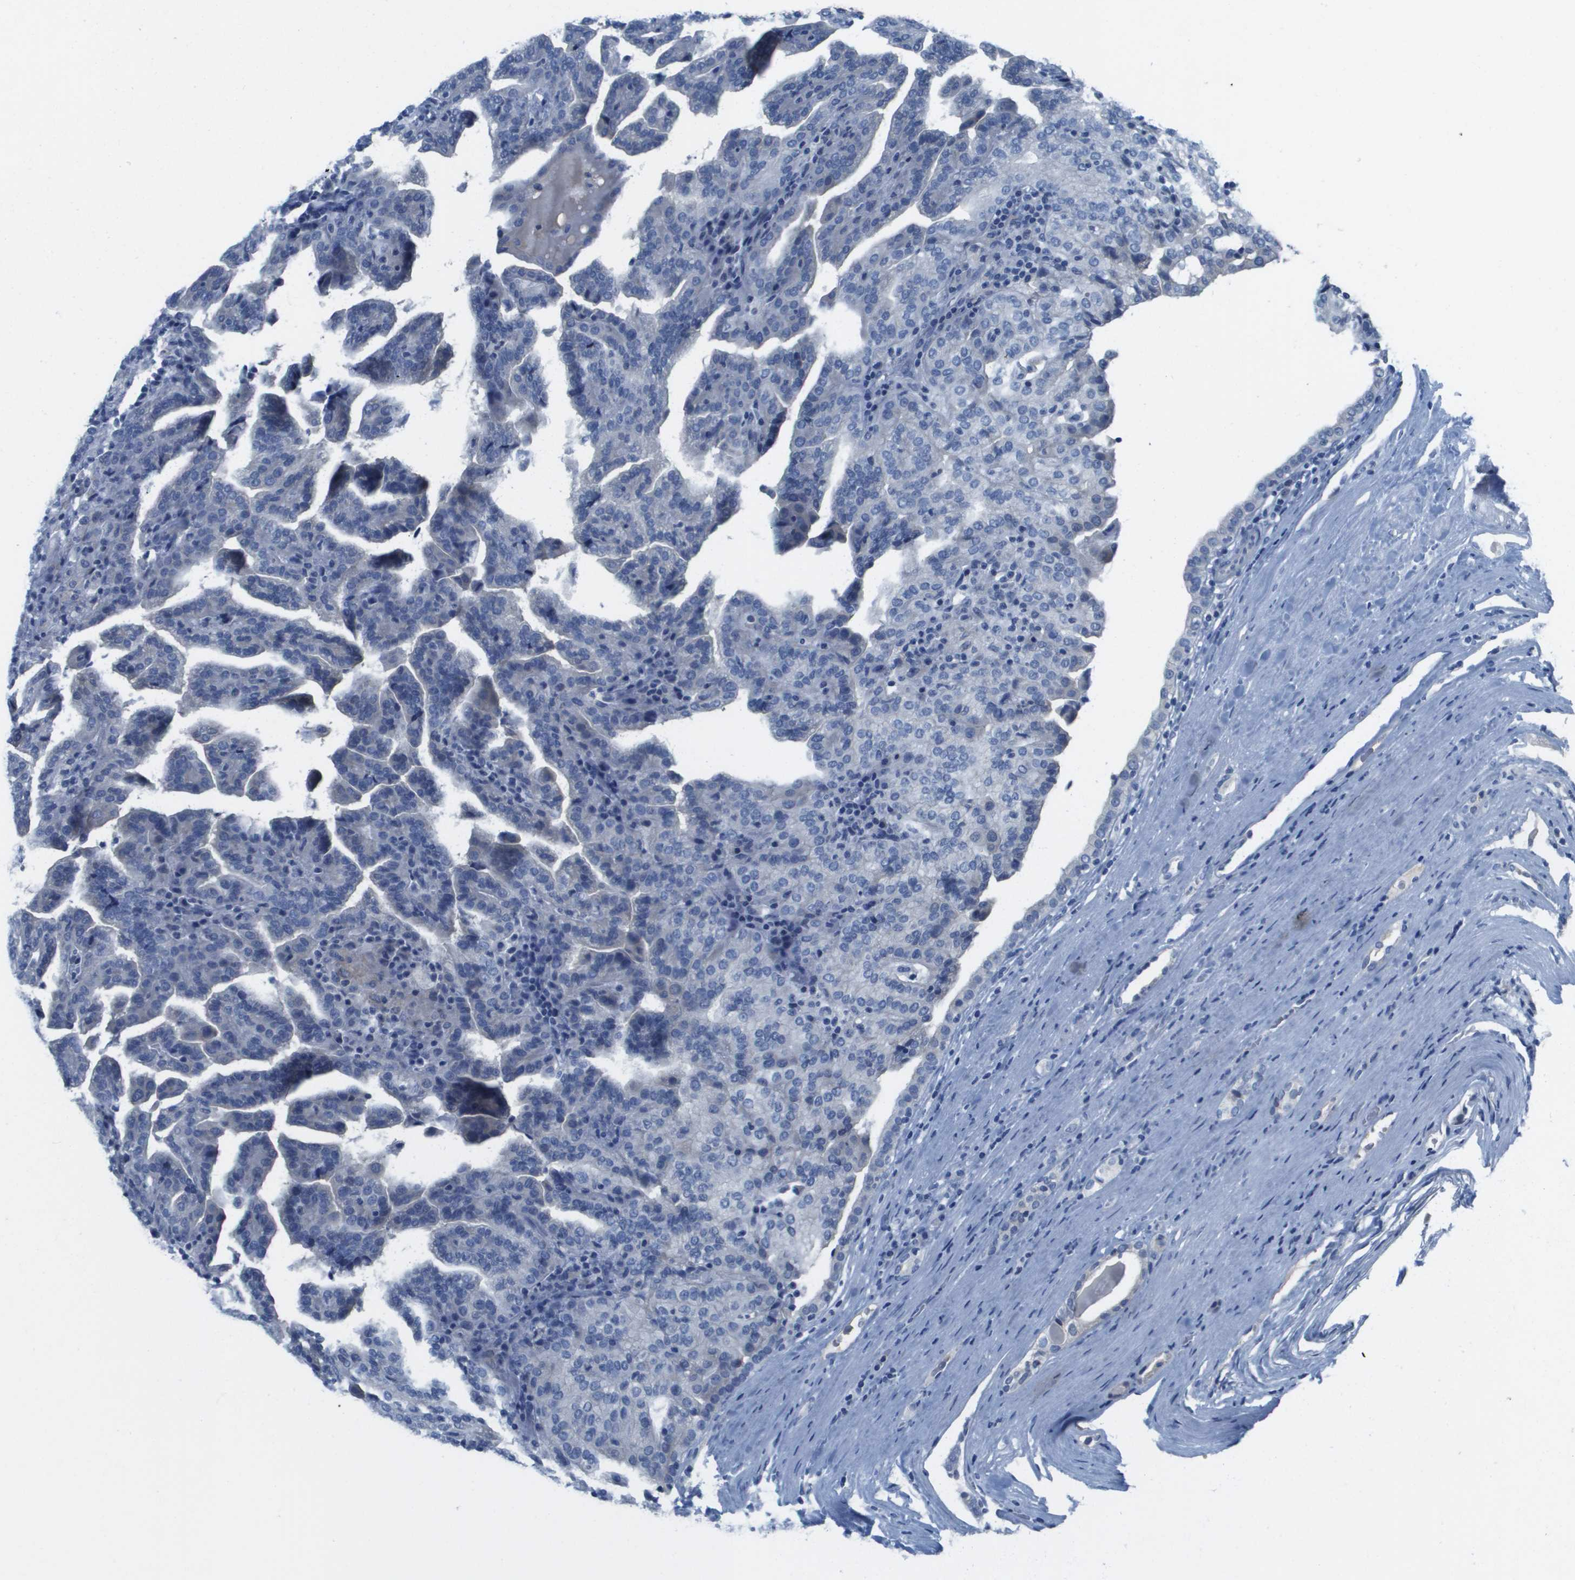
{"staining": {"intensity": "negative", "quantity": "none", "location": "none"}, "tissue": "renal cancer", "cell_type": "Tumor cells", "image_type": "cancer", "snomed": [{"axis": "morphology", "description": "Adenocarcinoma, NOS"}, {"axis": "topography", "description": "Kidney"}], "caption": "Tumor cells show no significant positivity in renal adenocarcinoma.", "gene": "NCS1", "patient": {"sex": "male", "age": 61}}